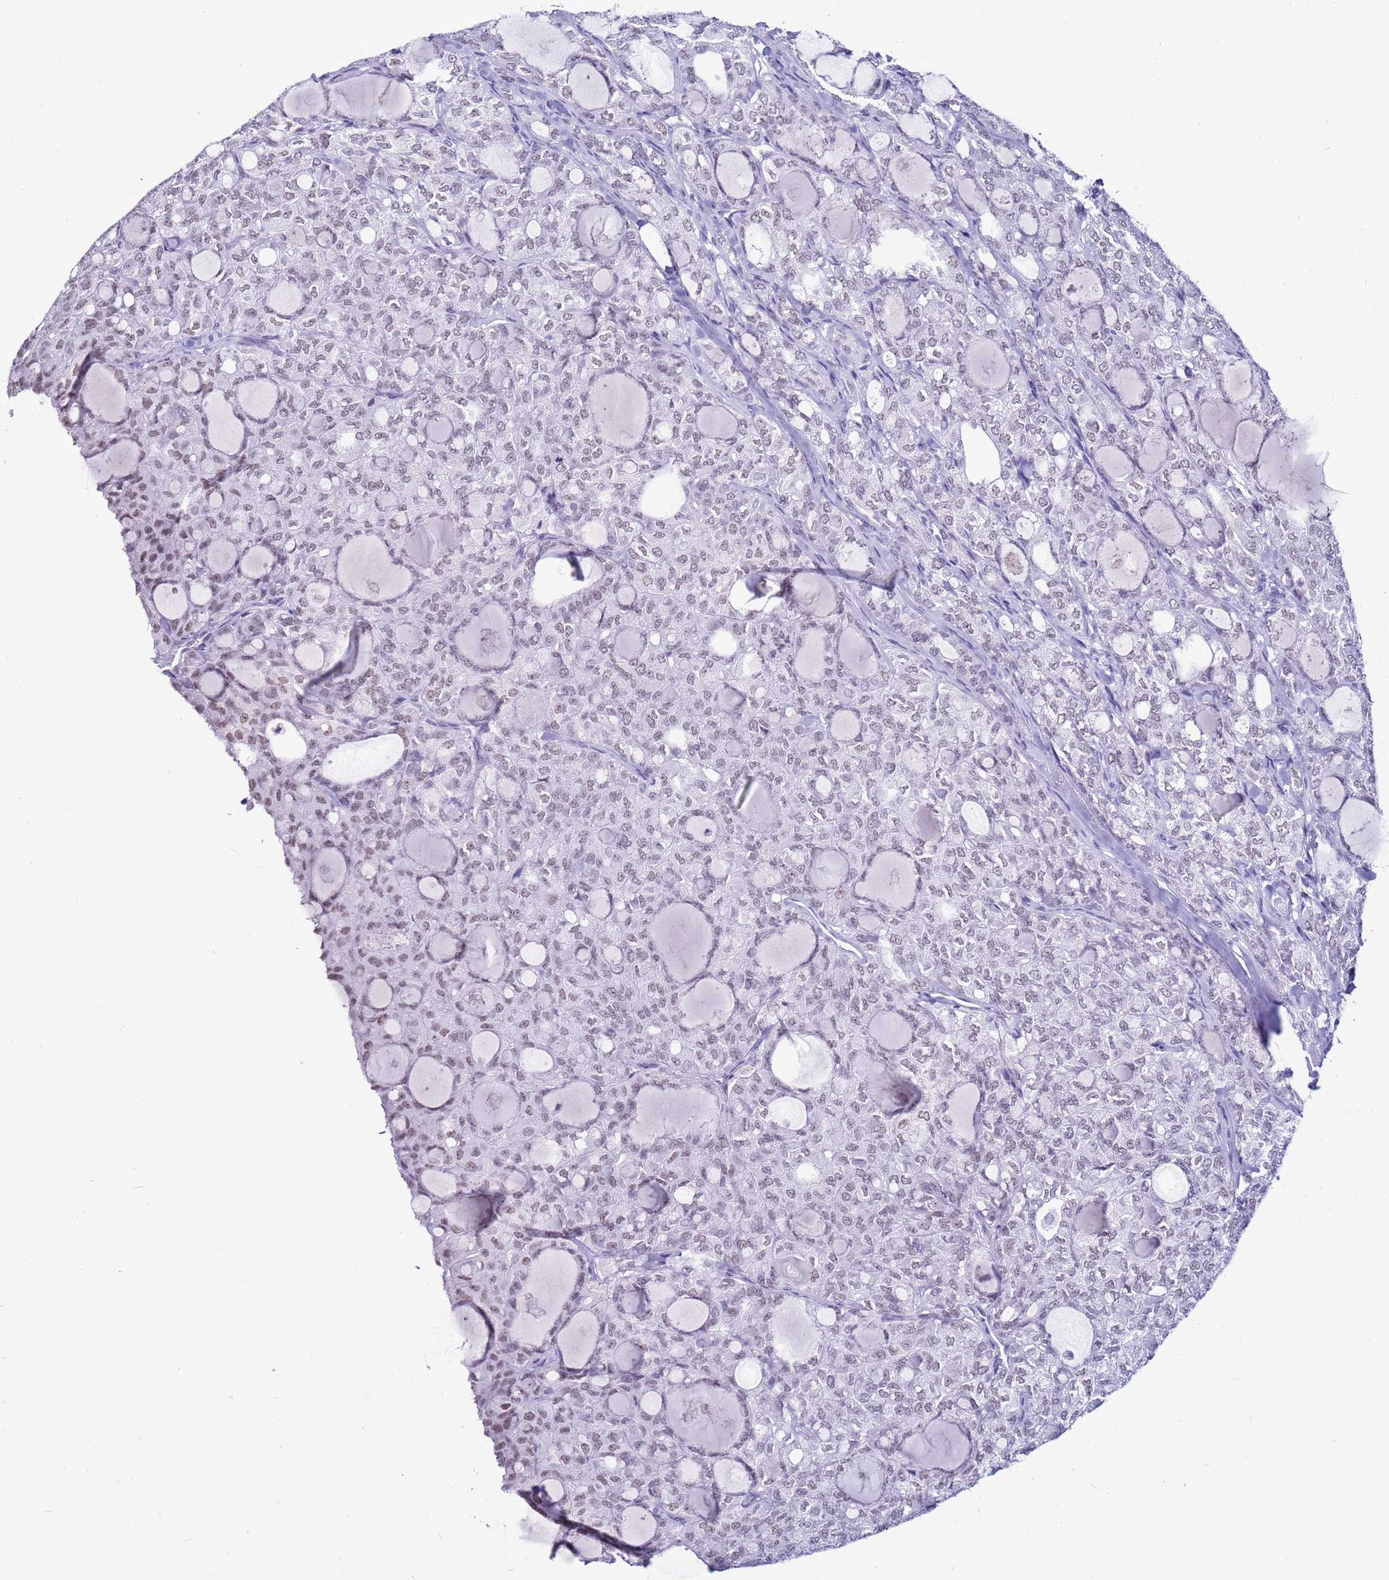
{"staining": {"intensity": "weak", "quantity": ">75%", "location": "nuclear"}, "tissue": "thyroid cancer", "cell_type": "Tumor cells", "image_type": "cancer", "snomed": [{"axis": "morphology", "description": "Follicular adenoma carcinoma, NOS"}, {"axis": "topography", "description": "Thyroid gland"}], "caption": "Thyroid cancer stained with a protein marker reveals weak staining in tumor cells.", "gene": "DHX15", "patient": {"sex": "male", "age": 75}}